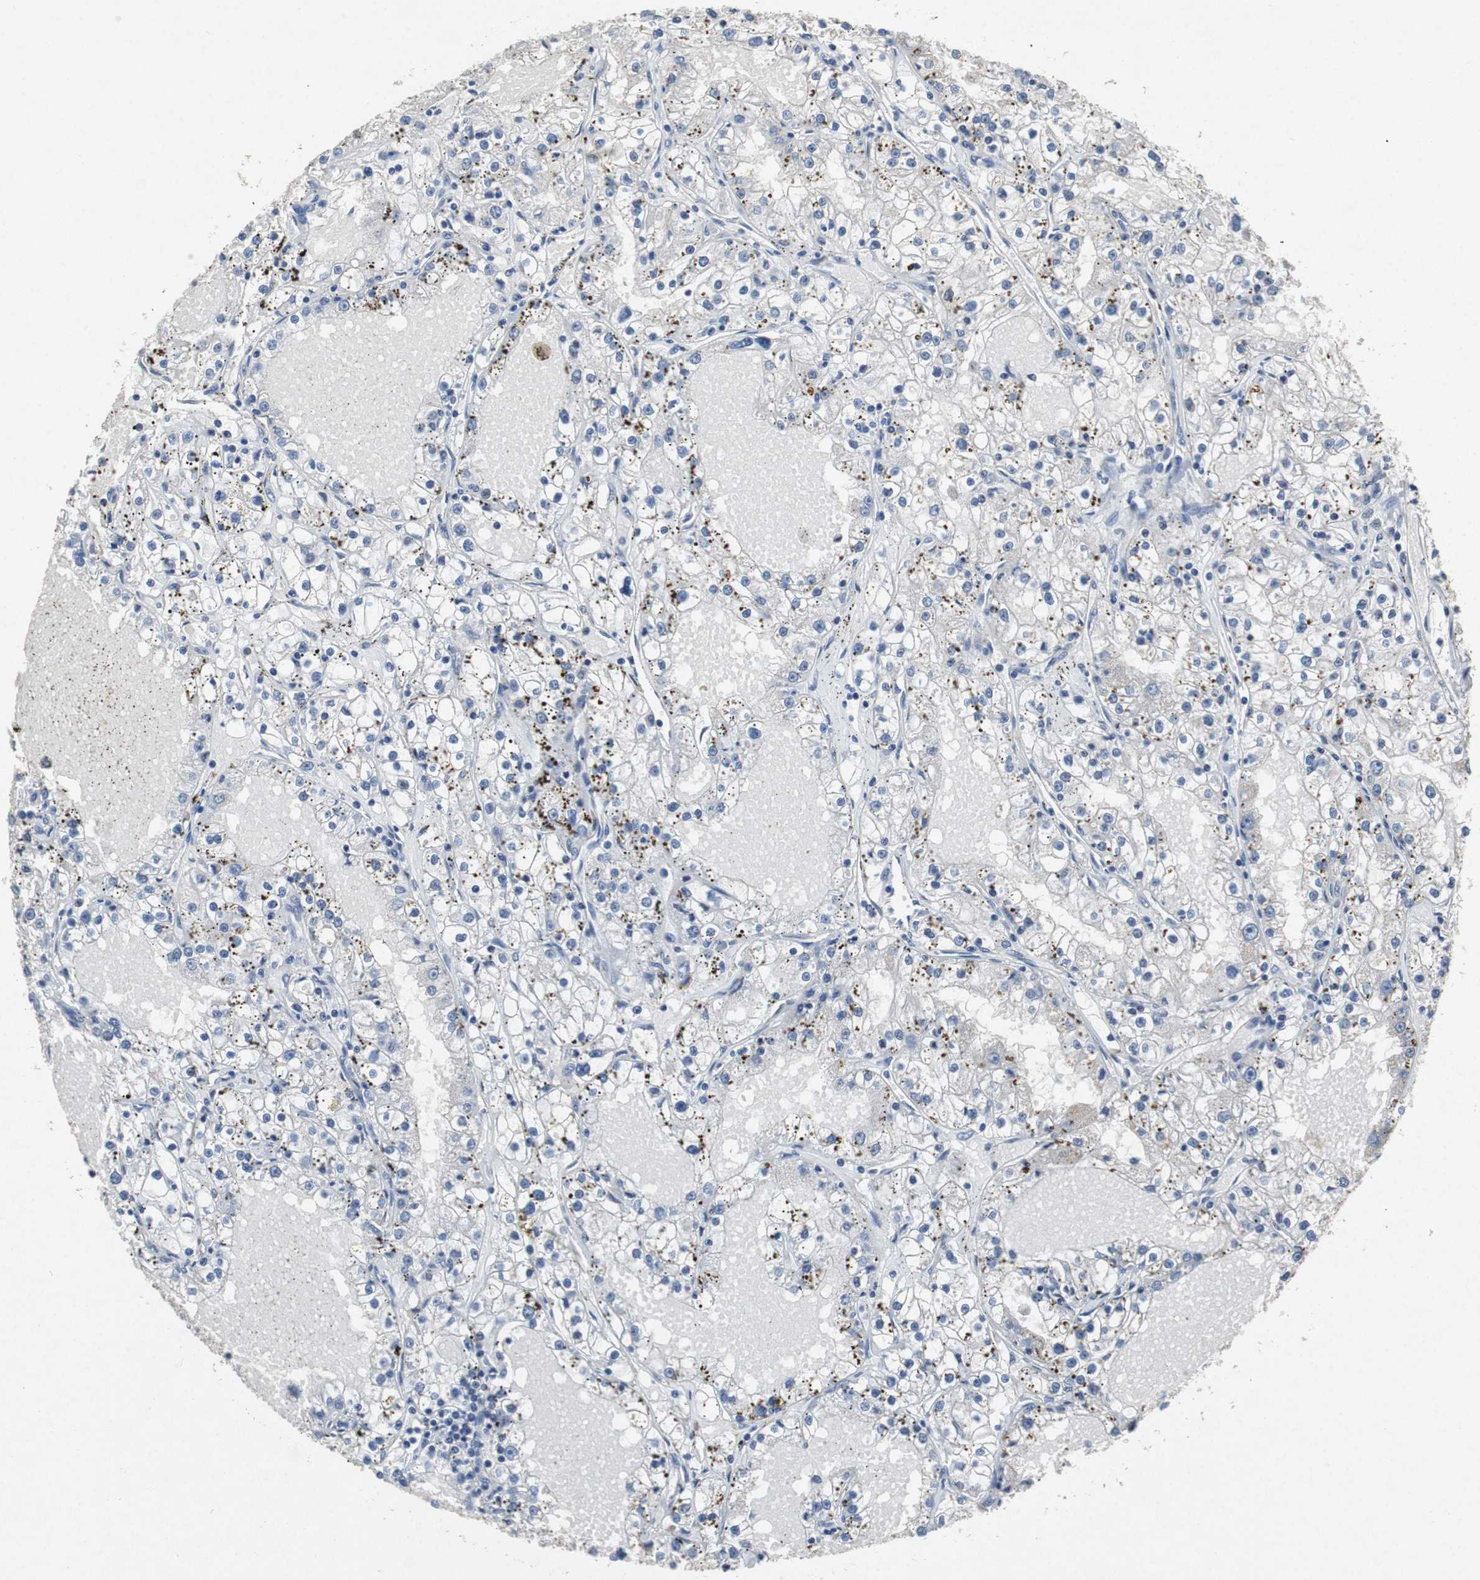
{"staining": {"intensity": "negative", "quantity": "none", "location": "none"}, "tissue": "renal cancer", "cell_type": "Tumor cells", "image_type": "cancer", "snomed": [{"axis": "morphology", "description": "Adenocarcinoma, NOS"}, {"axis": "topography", "description": "Kidney"}], "caption": "Human renal cancer stained for a protein using immunohistochemistry (IHC) shows no expression in tumor cells.", "gene": "TP63", "patient": {"sex": "male", "age": 56}}